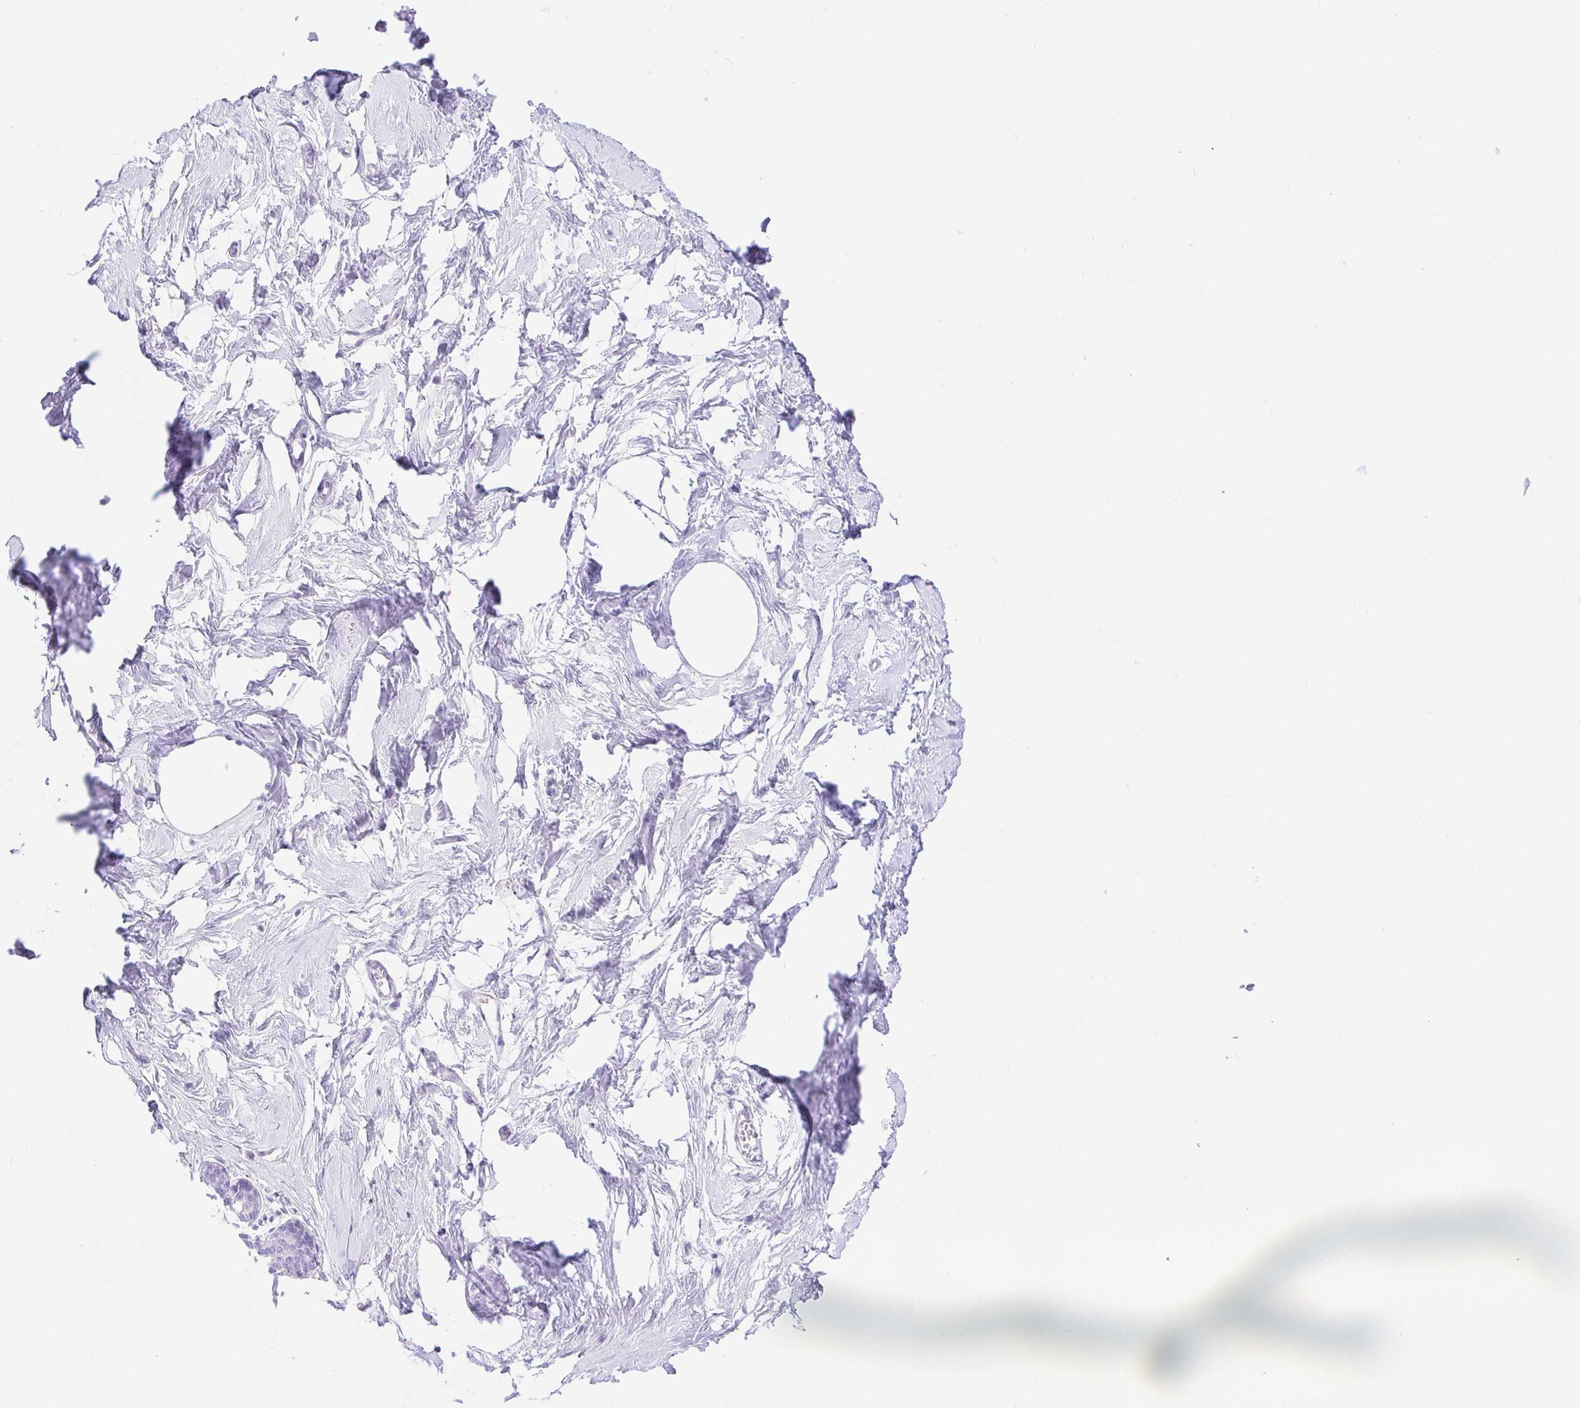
{"staining": {"intensity": "negative", "quantity": "none", "location": "none"}, "tissue": "breast", "cell_type": "Adipocytes", "image_type": "normal", "snomed": [{"axis": "morphology", "description": "Normal tissue, NOS"}, {"axis": "topography", "description": "Breast"}], "caption": "The image exhibits no staining of adipocytes in benign breast.", "gene": "PAX8", "patient": {"sex": "female", "age": 45}}